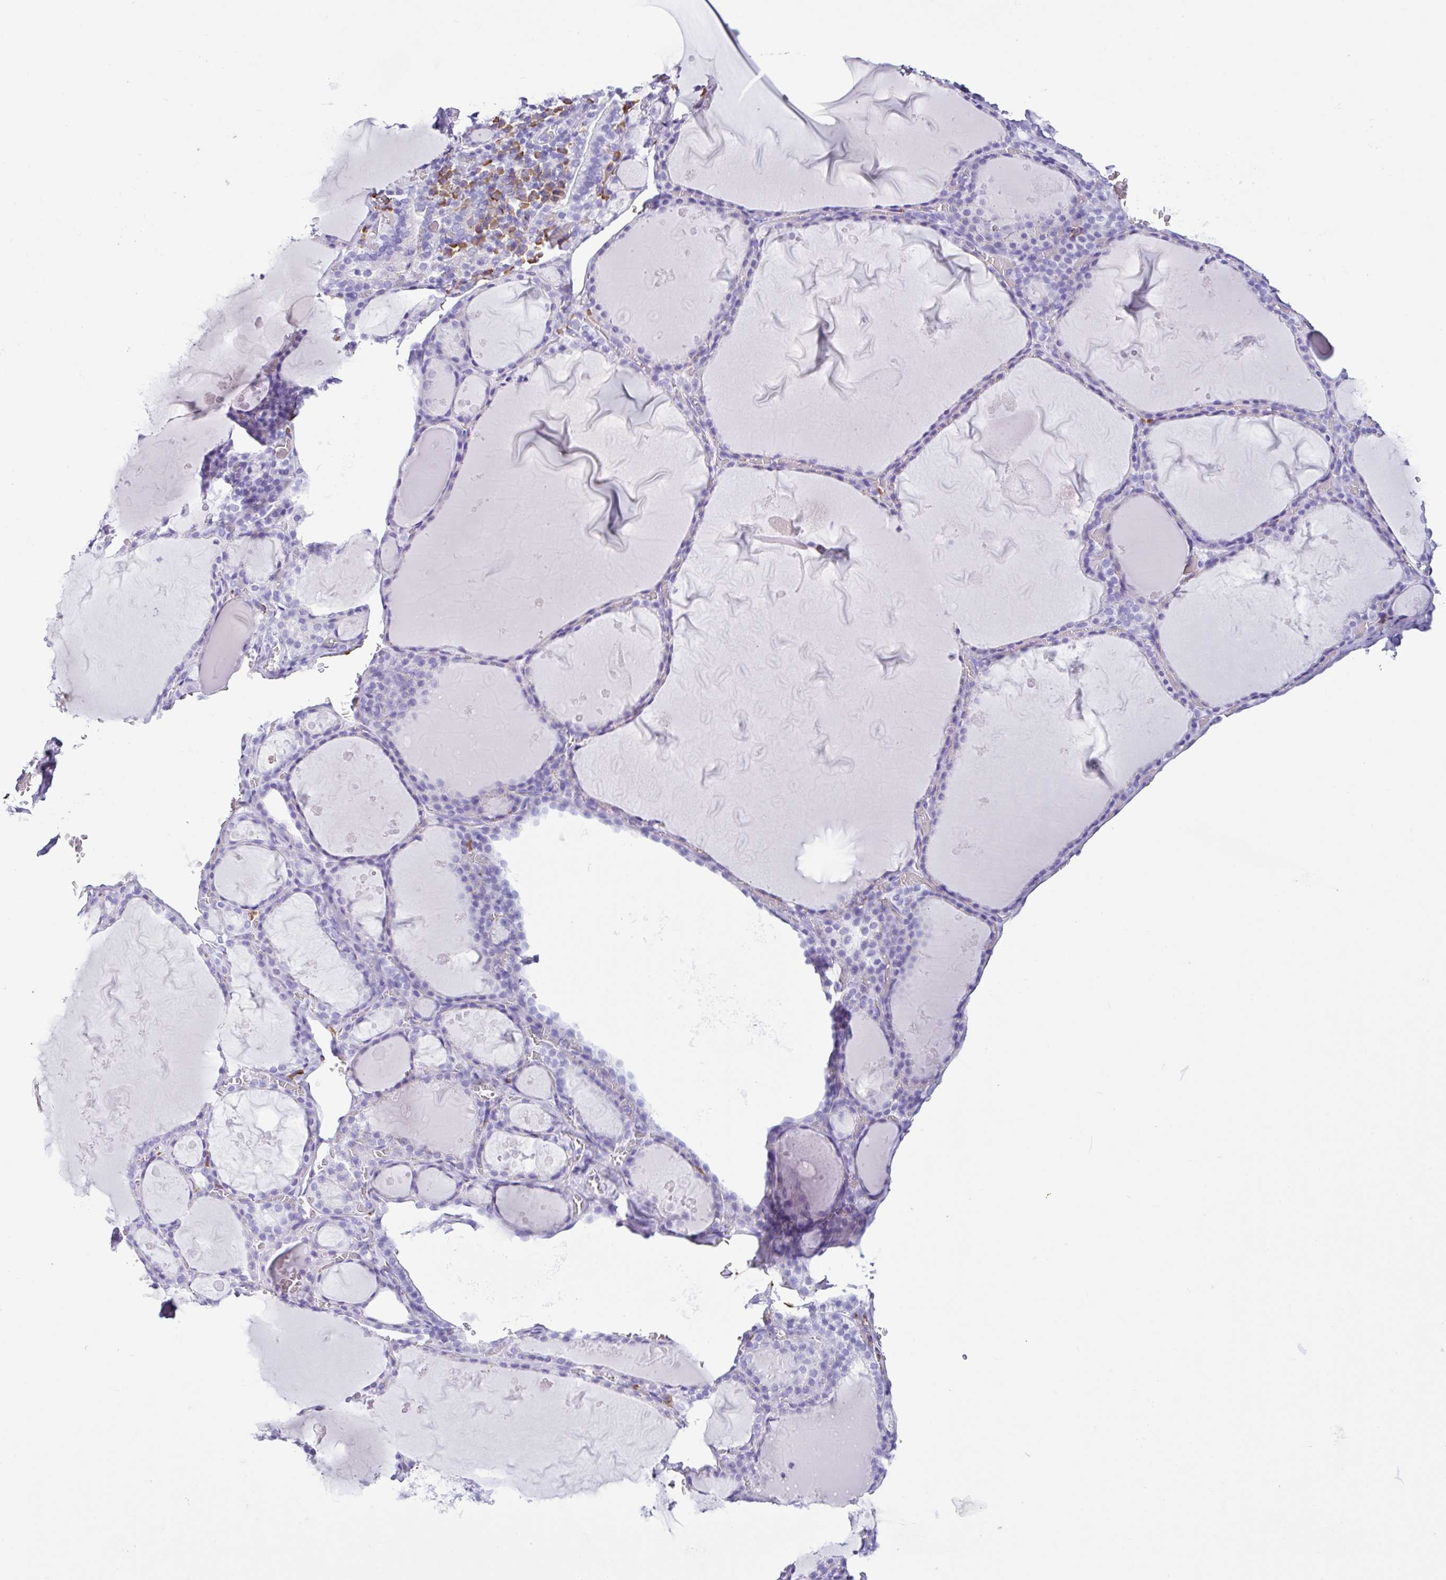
{"staining": {"intensity": "negative", "quantity": "none", "location": "none"}, "tissue": "thyroid gland", "cell_type": "Glandular cells", "image_type": "normal", "snomed": [{"axis": "morphology", "description": "Normal tissue, NOS"}, {"axis": "topography", "description": "Thyroid gland"}], "caption": "Immunohistochemistry micrograph of benign thyroid gland: human thyroid gland stained with DAB (3,3'-diaminobenzidine) exhibits no significant protein expression in glandular cells.", "gene": "PIGF", "patient": {"sex": "male", "age": 56}}